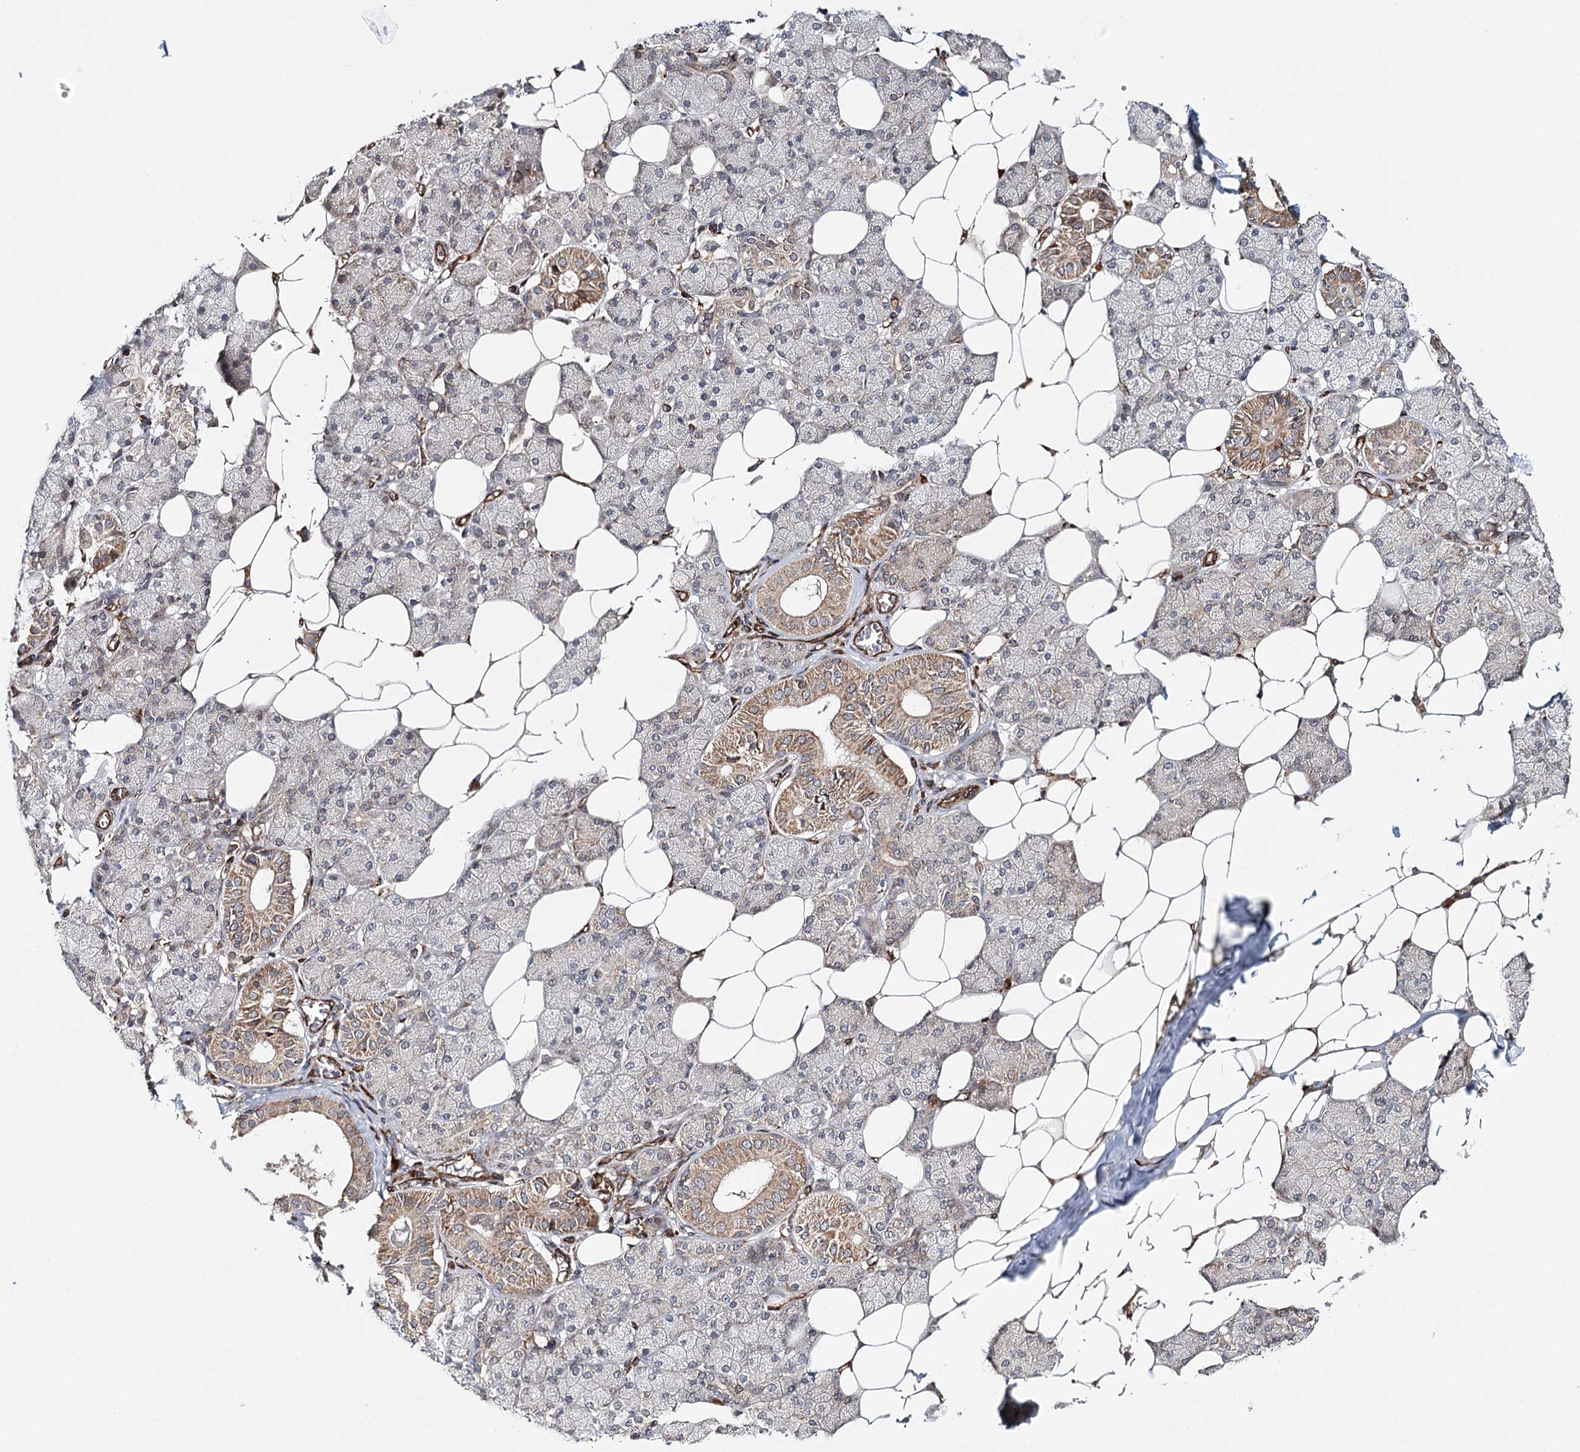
{"staining": {"intensity": "moderate", "quantity": "25%-75%", "location": "cytoplasmic/membranous"}, "tissue": "salivary gland", "cell_type": "Glandular cells", "image_type": "normal", "snomed": [{"axis": "morphology", "description": "Normal tissue, NOS"}, {"axis": "topography", "description": "Salivary gland"}], "caption": "High-power microscopy captured an IHC micrograph of benign salivary gland, revealing moderate cytoplasmic/membranous positivity in approximately 25%-75% of glandular cells.", "gene": "MKNK1", "patient": {"sex": "female", "age": 33}}